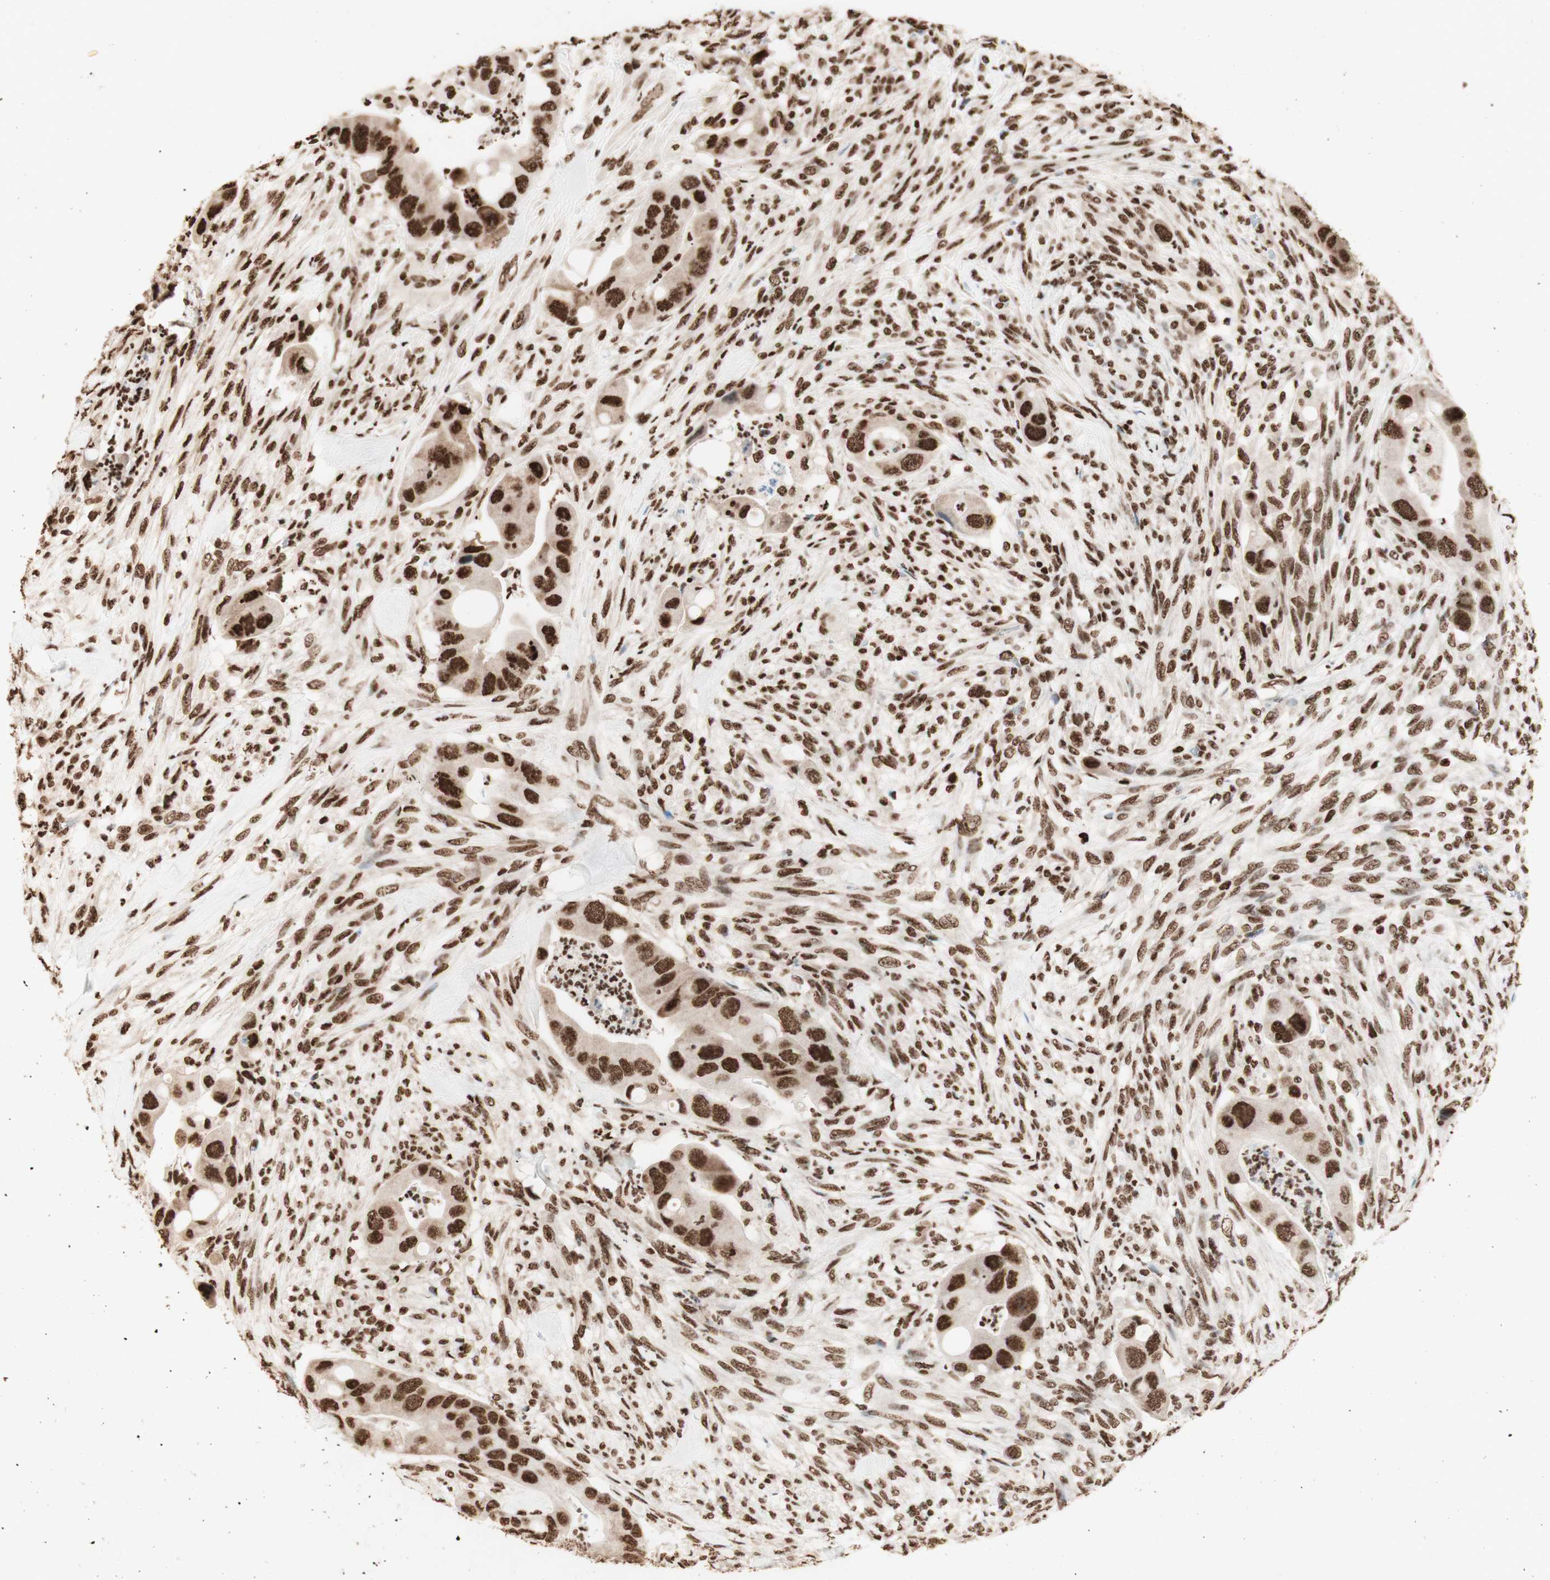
{"staining": {"intensity": "strong", "quantity": ">75%", "location": "nuclear"}, "tissue": "colorectal cancer", "cell_type": "Tumor cells", "image_type": "cancer", "snomed": [{"axis": "morphology", "description": "Adenocarcinoma, NOS"}, {"axis": "topography", "description": "Rectum"}], "caption": "A histopathology image of human colorectal cancer (adenocarcinoma) stained for a protein reveals strong nuclear brown staining in tumor cells. Using DAB (brown) and hematoxylin (blue) stains, captured at high magnification using brightfield microscopy.", "gene": "HNRNPA2B1", "patient": {"sex": "female", "age": 57}}